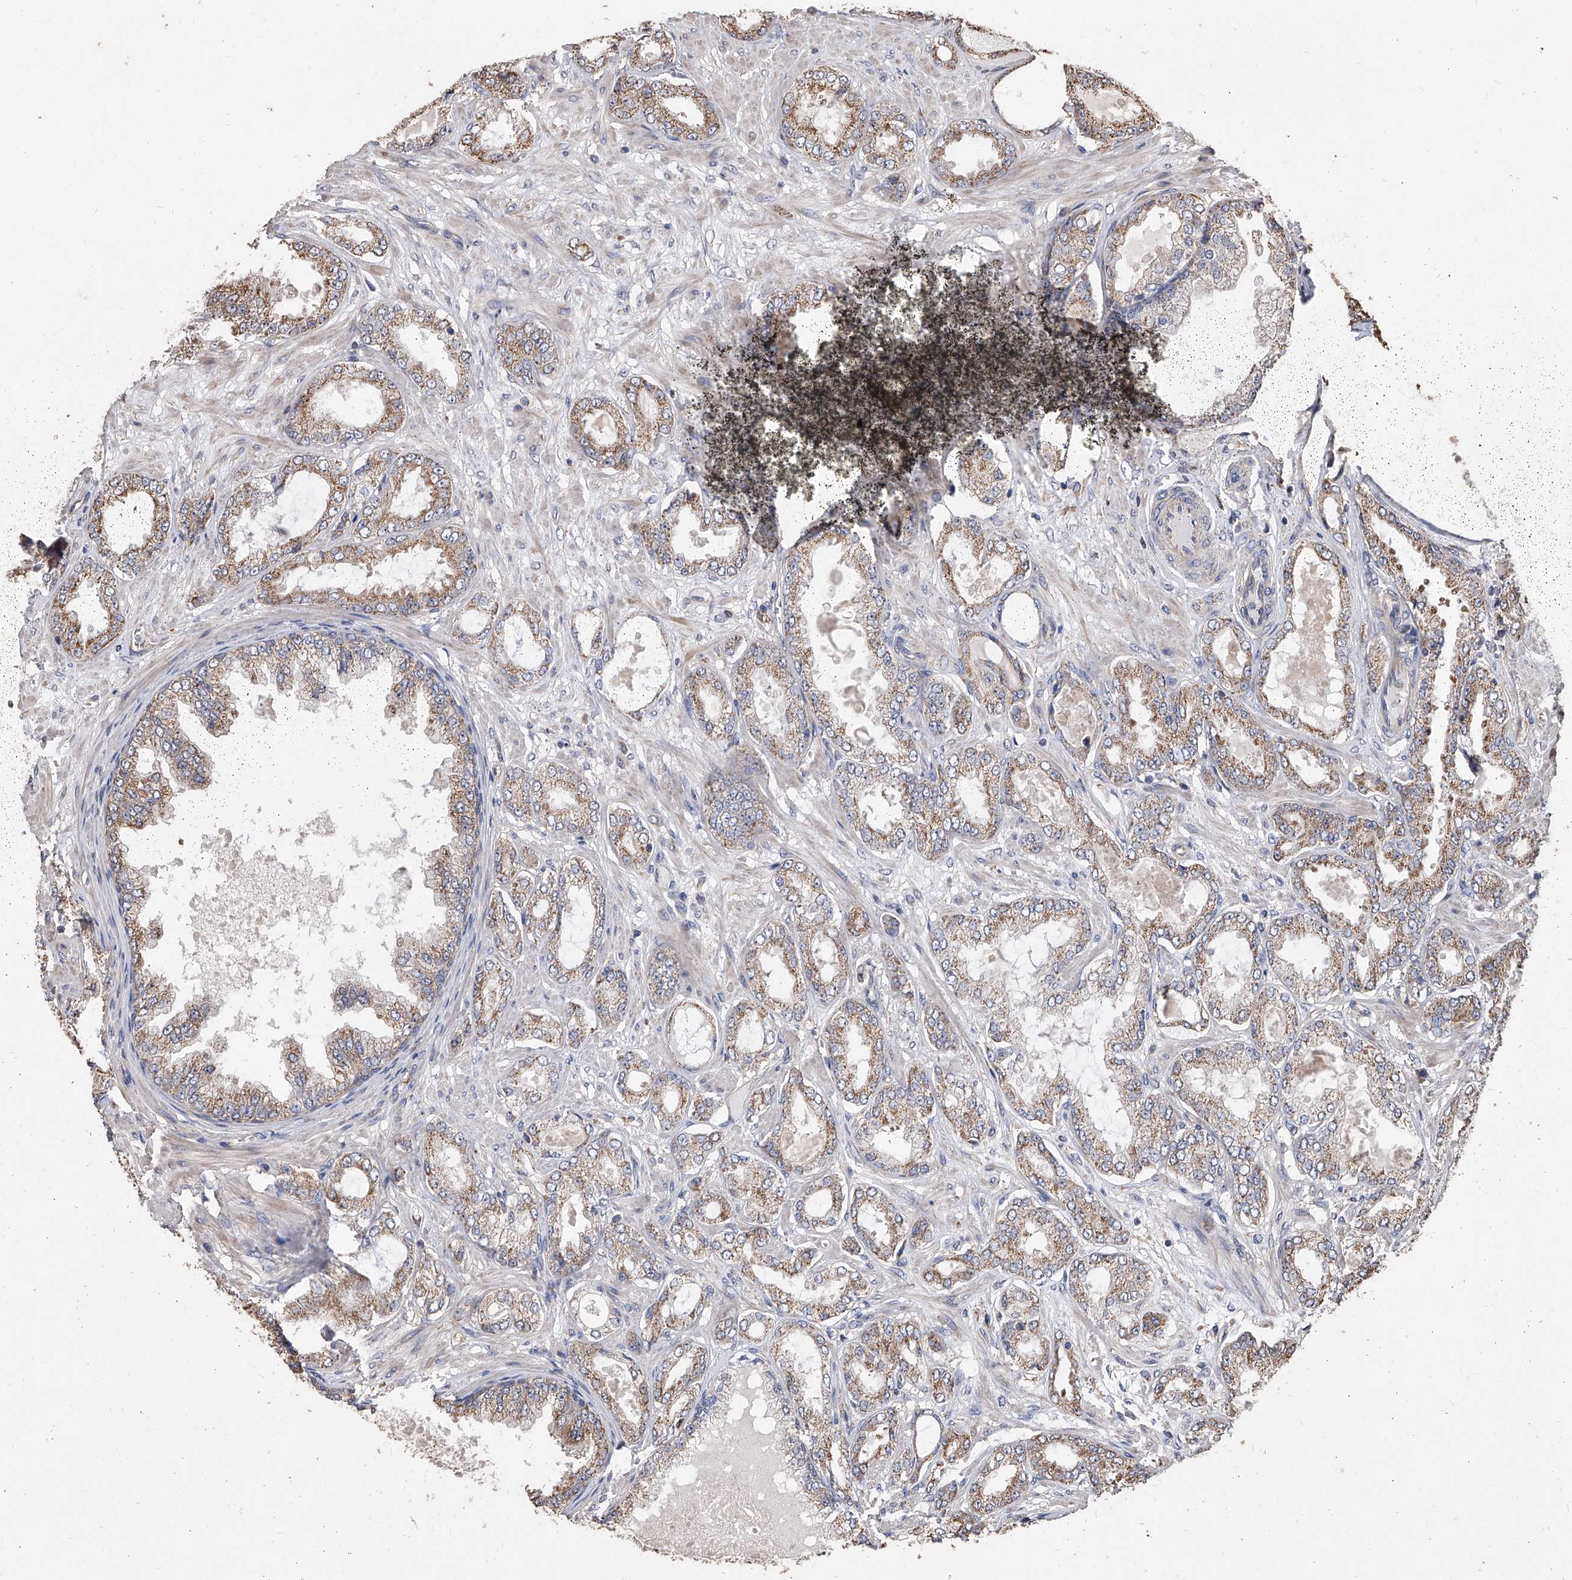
{"staining": {"intensity": "moderate", "quantity": ">75%", "location": "cytoplasmic/membranous"}, "tissue": "prostate cancer", "cell_type": "Tumor cells", "image_type": "cancer", "snomed": [{"axis": "morphology", "description": "Adenocarcinoma, Low grade"}, {"axis": "topography", "description": "Prostate"}], "caption": "Human prostate cancer stained for a protein (brown) shows moderate cytoplasmic/membranous positive expression in about >75% of tumor cells.", "gene": "LTV1", "patient": {"sex": "male", "age": 63}}